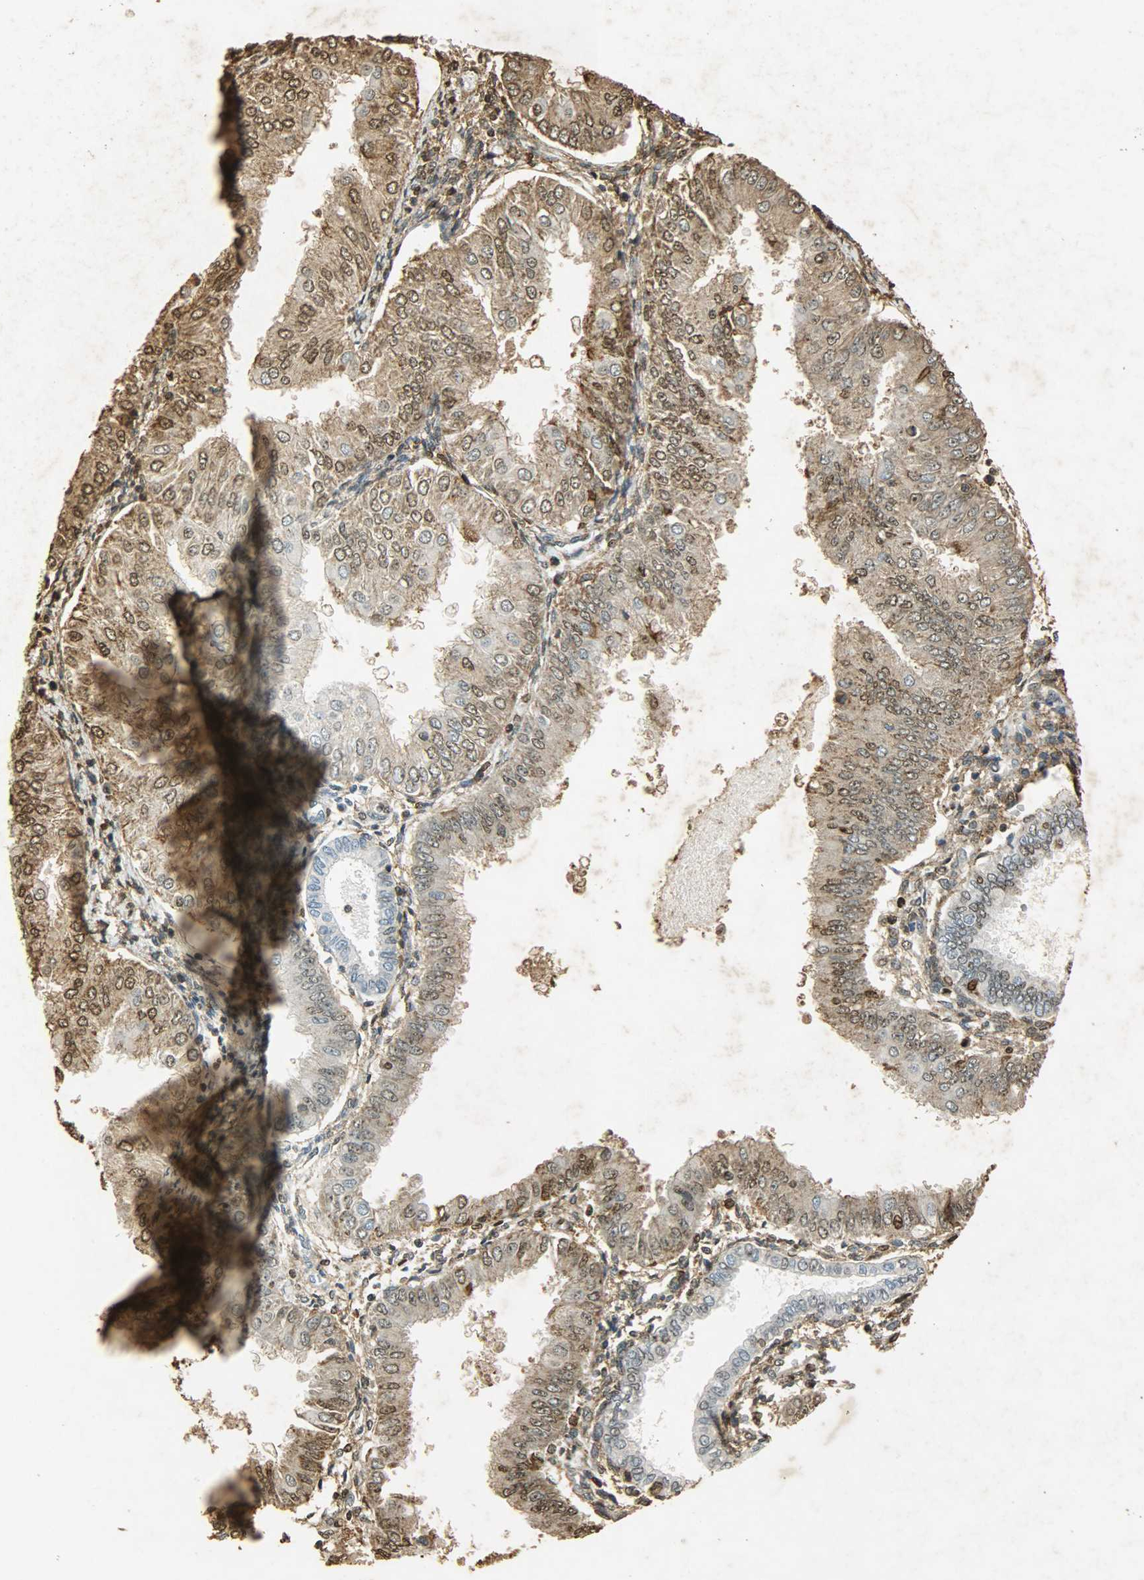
{"staining": {"intensity": "moderate", "quantity": ">75%", "location": "cytoplasmic/membranous,nuclear"}, "tissue": "endometrial cancer", "cell_type": "Tumor cells", "image_type": "cancer", "snomed": [{"axis": "morphology", "description": "Adenocarcinoma, NOS"}, {"axis": "topography", "description": "Endometrium"}], "caption": "Tumor cells demonstrate moderate cytoplasmic/membranous and nuclear expression in approximately >75% of cells in endometrial cancer (adenocarcinoma). (DAB (3,3'-diaminobenzidine) IHC with brightfield microscopy, high magnification).", "gene": "ANXA6", "patient": {"sex": "female", "age": 53}}